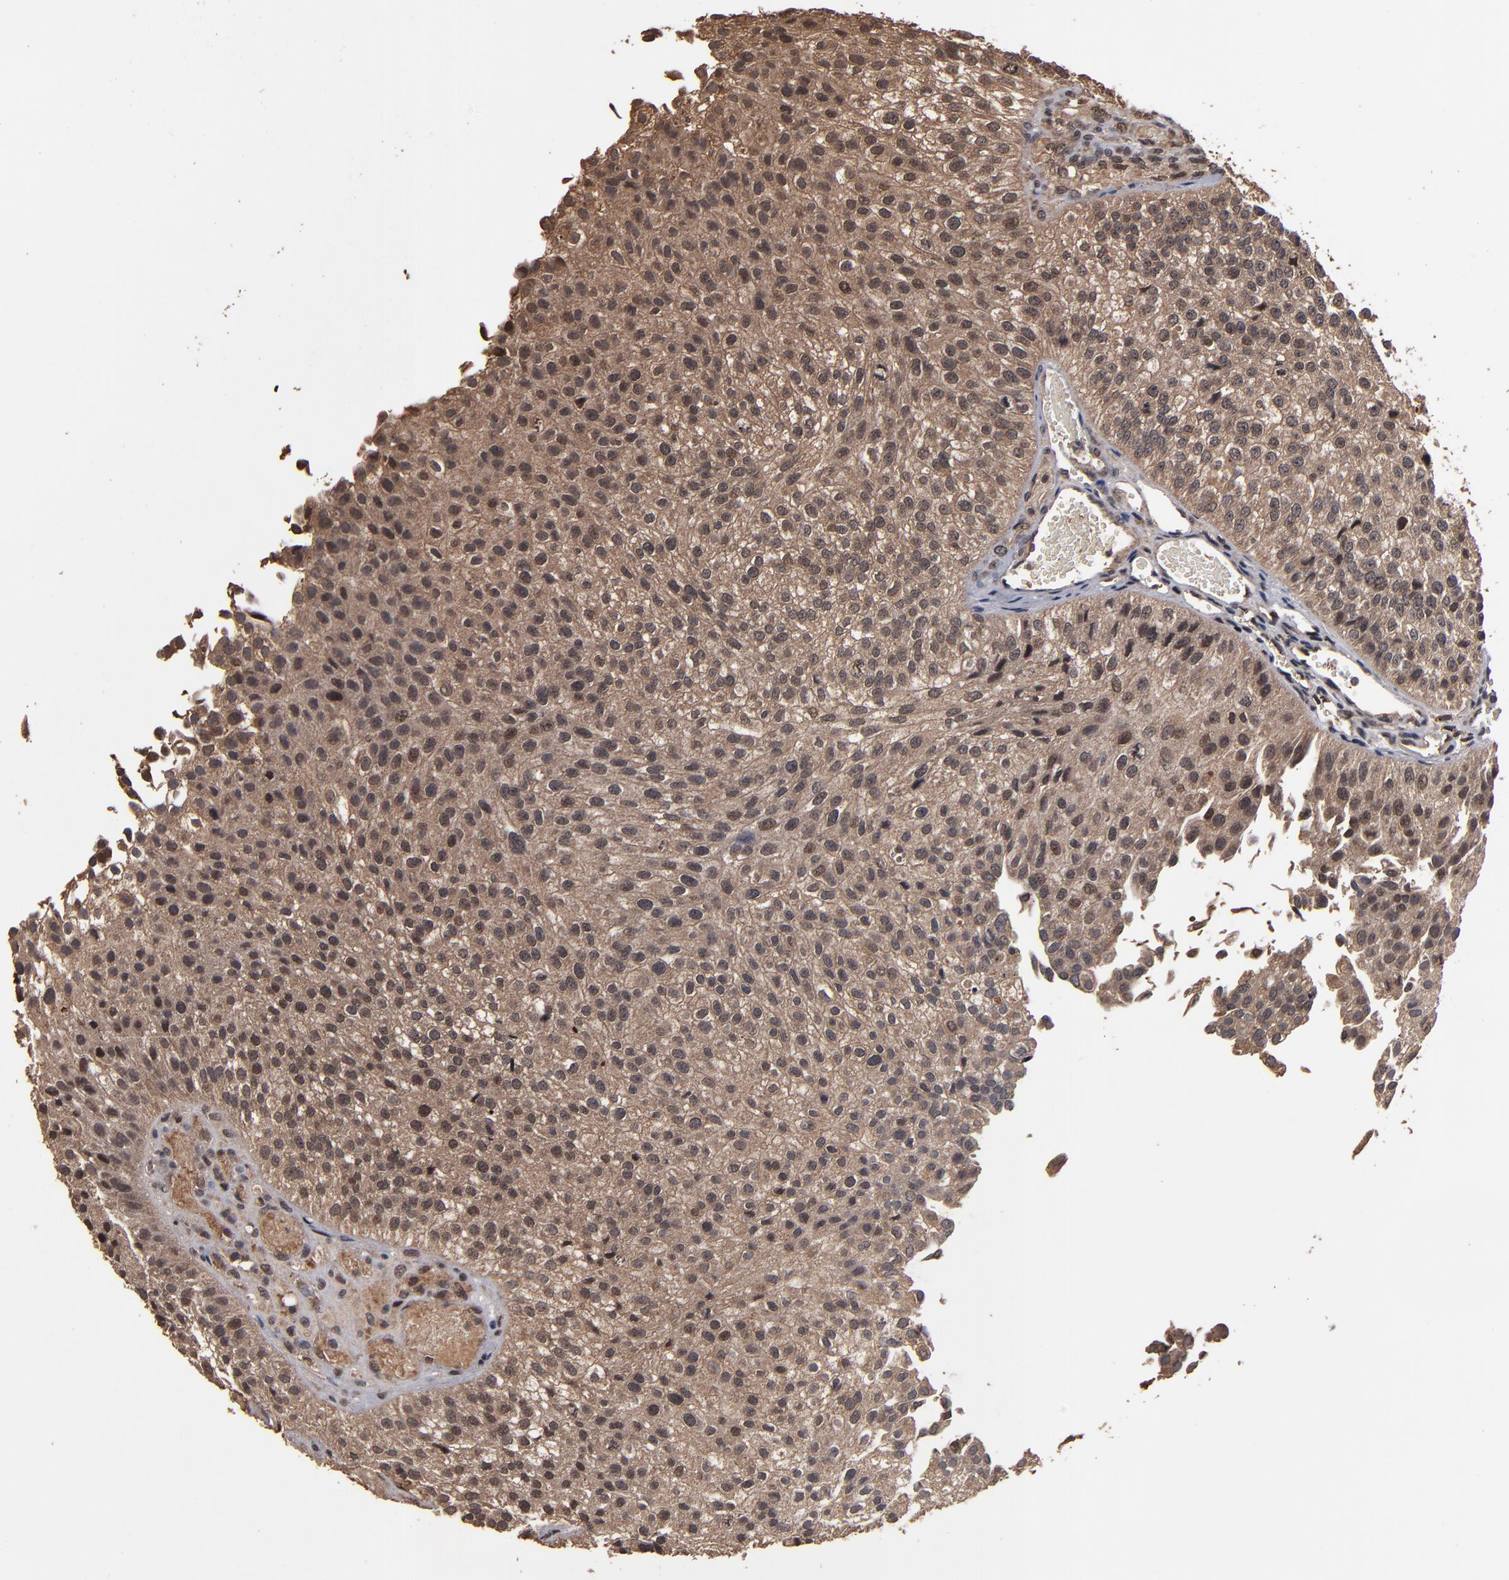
{"staining": {"intensity": "moderate", "quantity": ">75%", "location": "cytoplasmic/membranous,nuclear"}, "tissue": "urothelial cancer", "cell_type": "Tumor cells", "image_type": "cancer", "snomed": [{"axis": "morphology", "description": "Urothelial carcinoma, Low grade"}, {"axis": "topography", "description": "Urinary bladder"}], "caption": "This histopathology image reveals urothelial cancer stained with immunohistochemistry (IHC) to label a protein in brown. The cytoplasmic/membranous and nuclear of tumor cells show moderate positivity for the protein. Nuclei are counter-stained blue.", "gene": "NXF2B", "patient": {"sex": "female", "age": 89}}